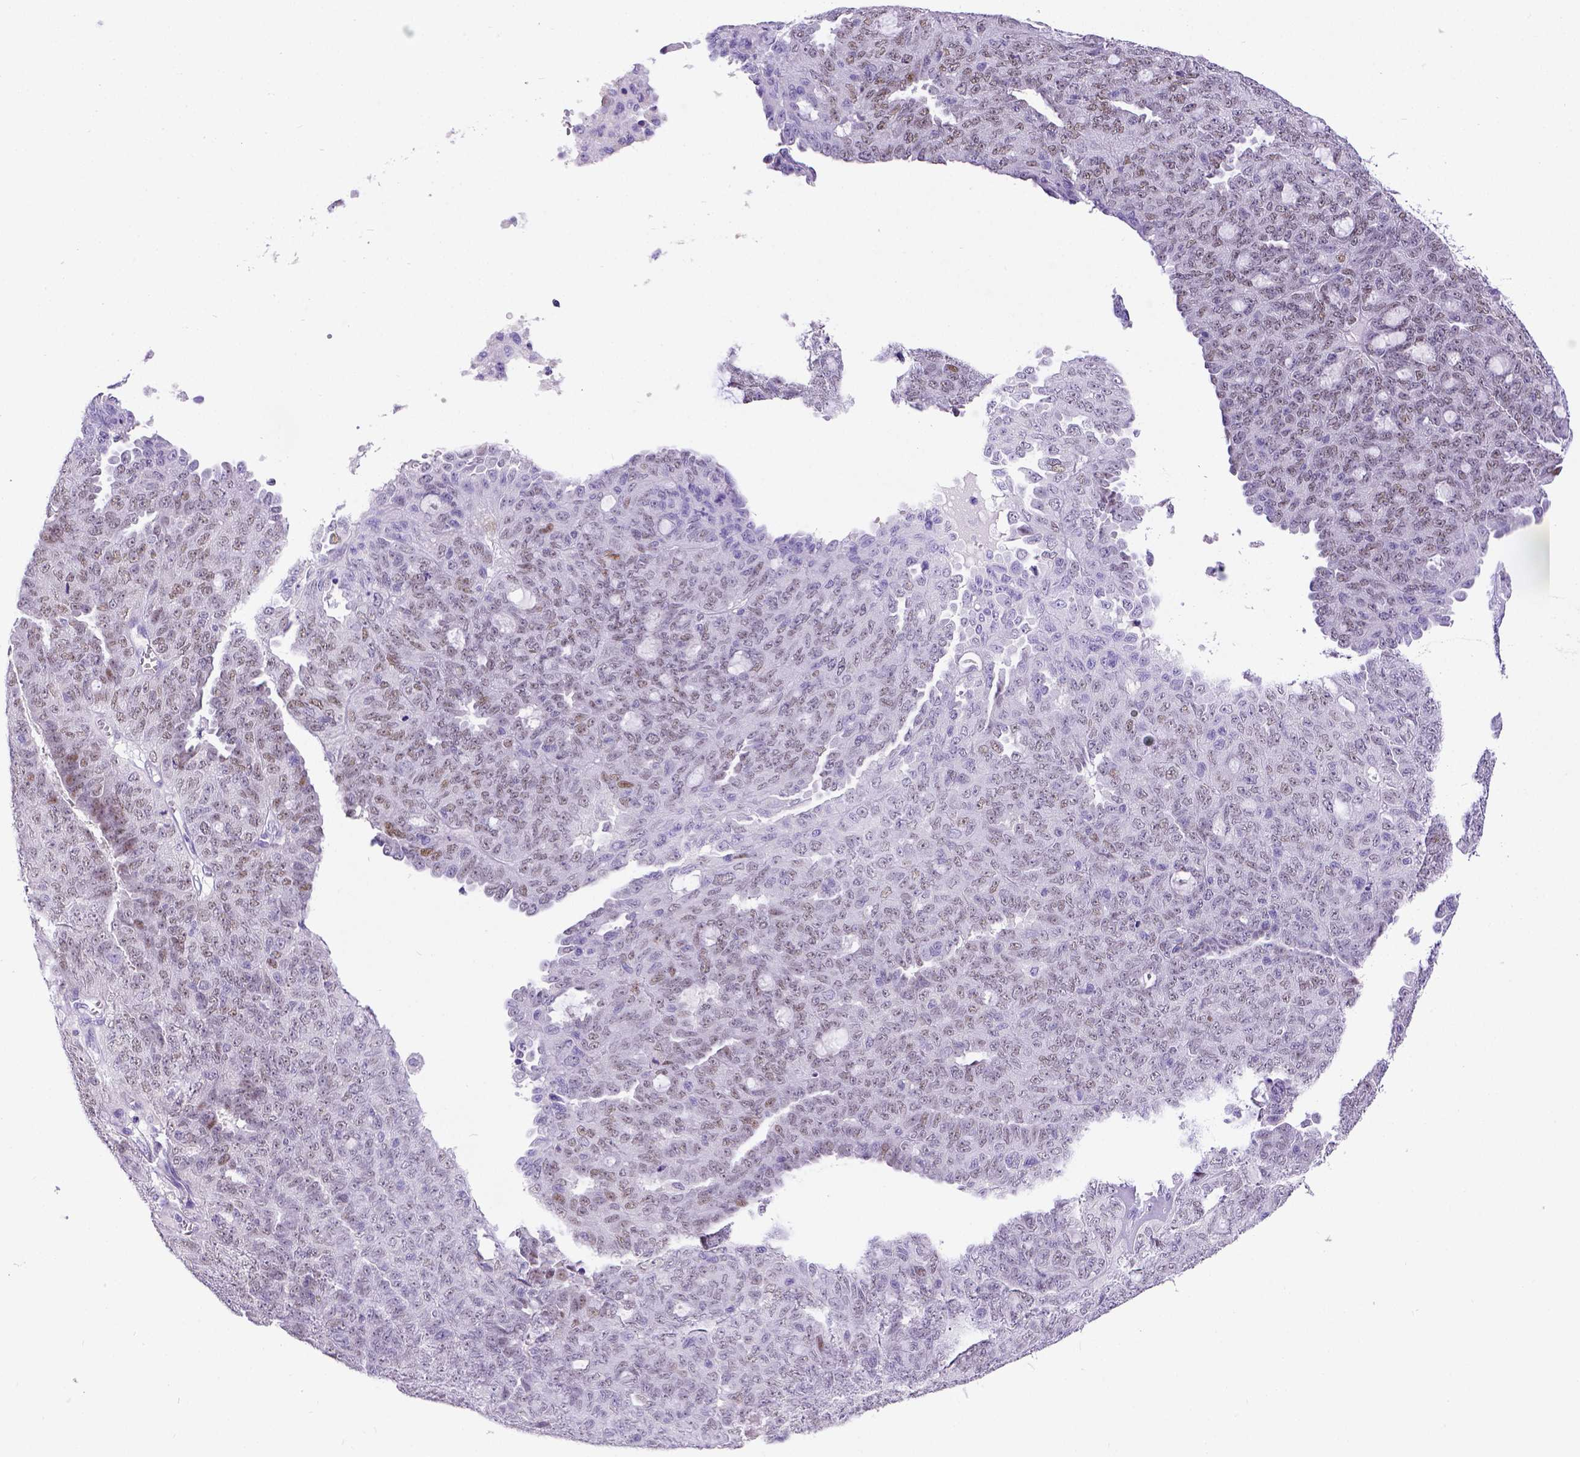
{"staining": {"intensity": "weak", "quantity": "25%-75%", "location": "nuclear"}, "tissue": "ovarian cancer", "cell_type": "Tumor cells", "image_type": "cancer", "snomed": [{"axis": "morphology", "description": "Cystadenocarcinoma, serous, NOS"}, {"axis": "topography", "description": "Ovary"}], "caption": "A histopathology image showing weak nuclear expression in about 25%-75% of tumor cells in serous cystadenocarcinoma (ovarian), as visualized by brown immunohistochemical staining.", "gene": "ESR1", "patient": {"sex": "female", "age": 71}}